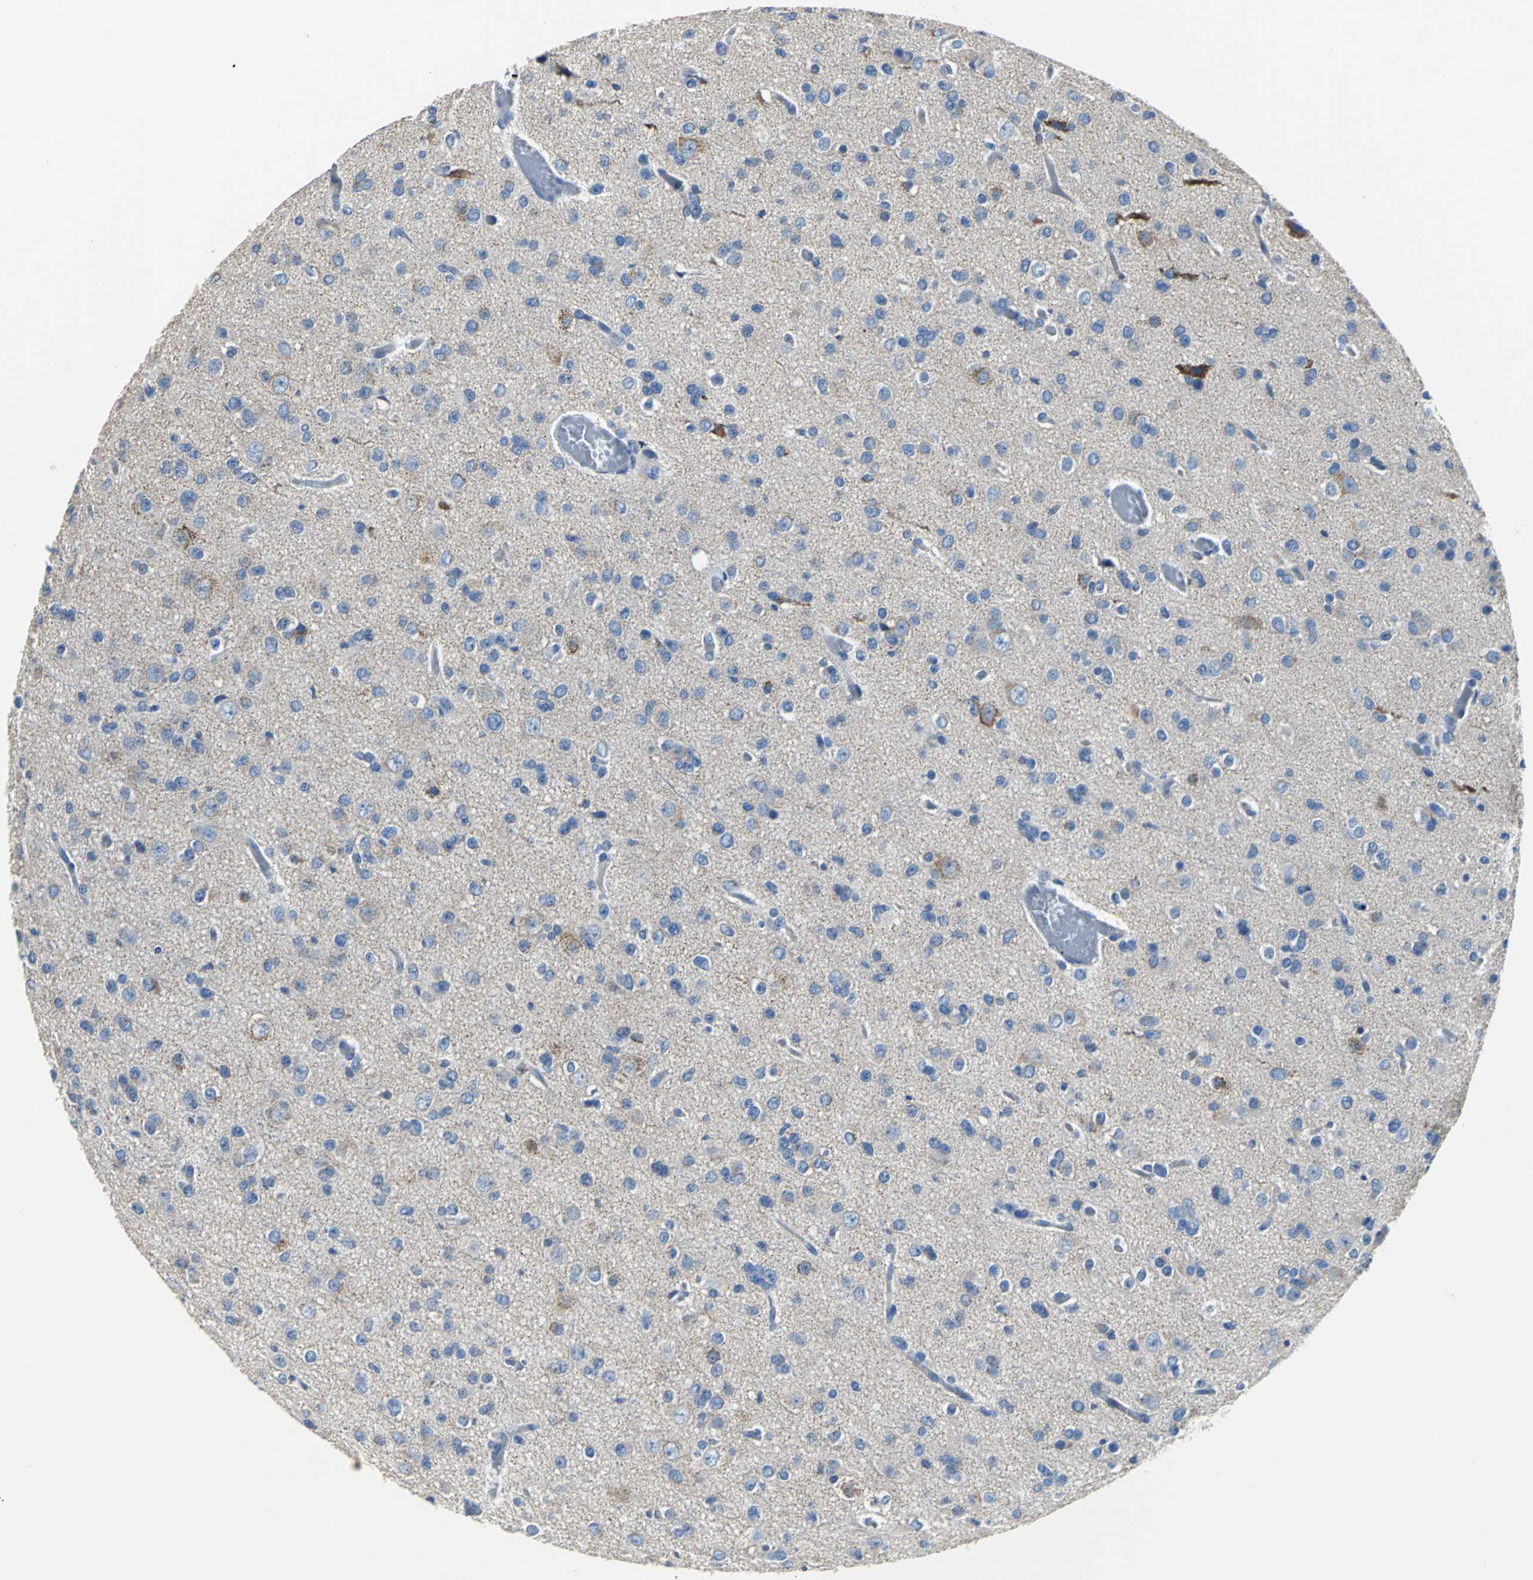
{"staining": {"intensity": "weak", "quantity": "25%-75%", "location": "cytoplasmic/membranous"}, "tissue": "glioma", "cell_type": "Tumor cells", "image_type": "cancer", "snomed": [{"axis": "morphology", "description": "Glioma, malignant, Low grade"}, {"axis": "topography", "description": "Brain"}], "caption": "A brown stain labels weak cytoplasmic/membranous expression of a protein in malignant low-grade glioma tumor cells.", "gene": "IFI6", "patient": {"sex": "male", "age": 42}}